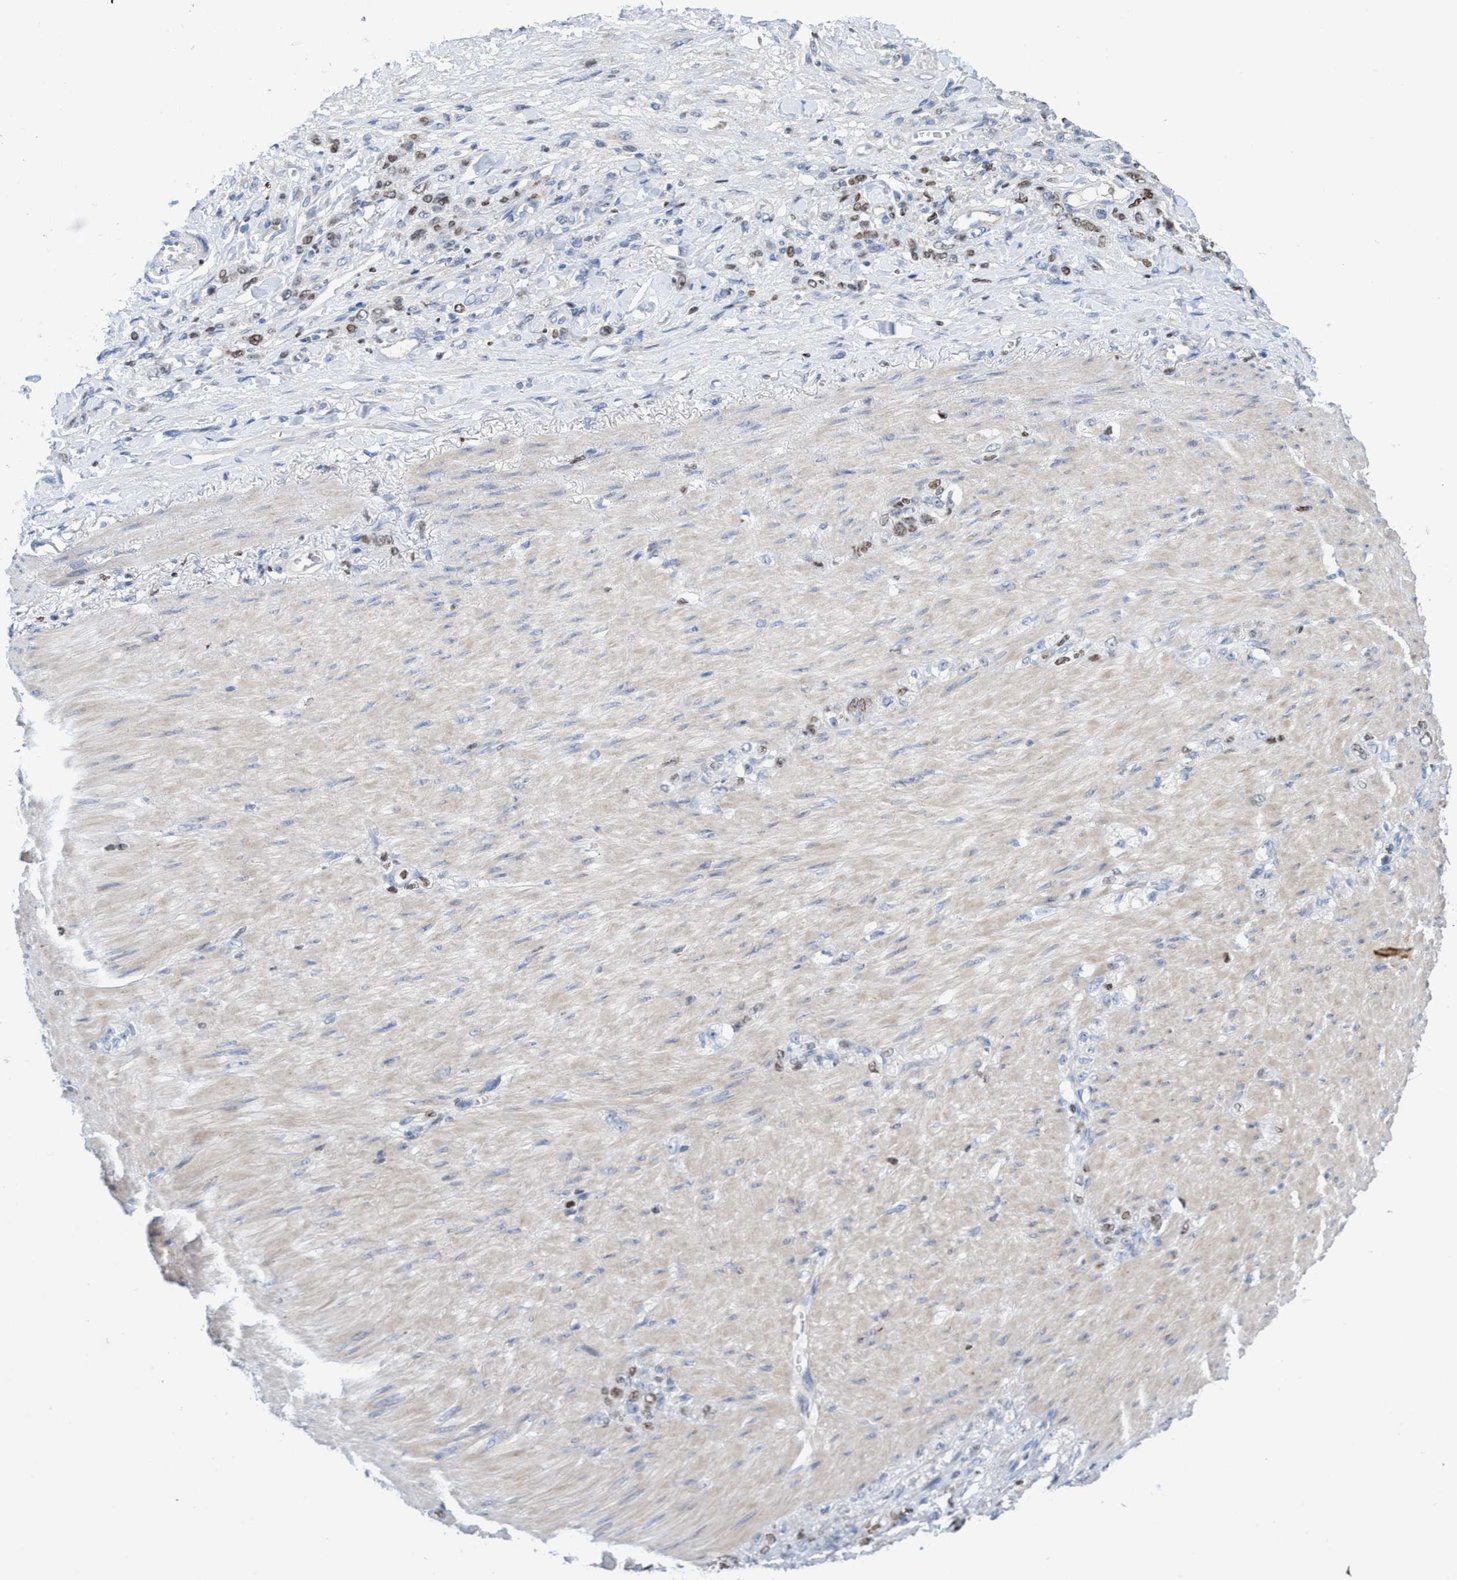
{"staining": {"intensity": "moderate", "quantity": "<25%", "location": "nuclear"}, "tissue": "stomach cancer", "cell_type": "Tumor cells", "image_type": "cancer", "snomed": [{"axis": "morphology", "description": "Normal tissue, NOS"}, {"axis": "morphology", "description": "Adenocarcinoma, NOS"}, {"axis": "topography", "description": "Stomach"}], "caption": "IHC staining of stomach adenocarcinoma, which reveals low levels of moderate nuclear expression in about <25% of tumor cells indicating moderate nuclear protein positivity. The staining was performed using DAB (brown) for protein detection and nuclei were counterstained in hematoxylin (blue).", "gene": "CBX2", "patient": {"sex": "male", "age": 82}}